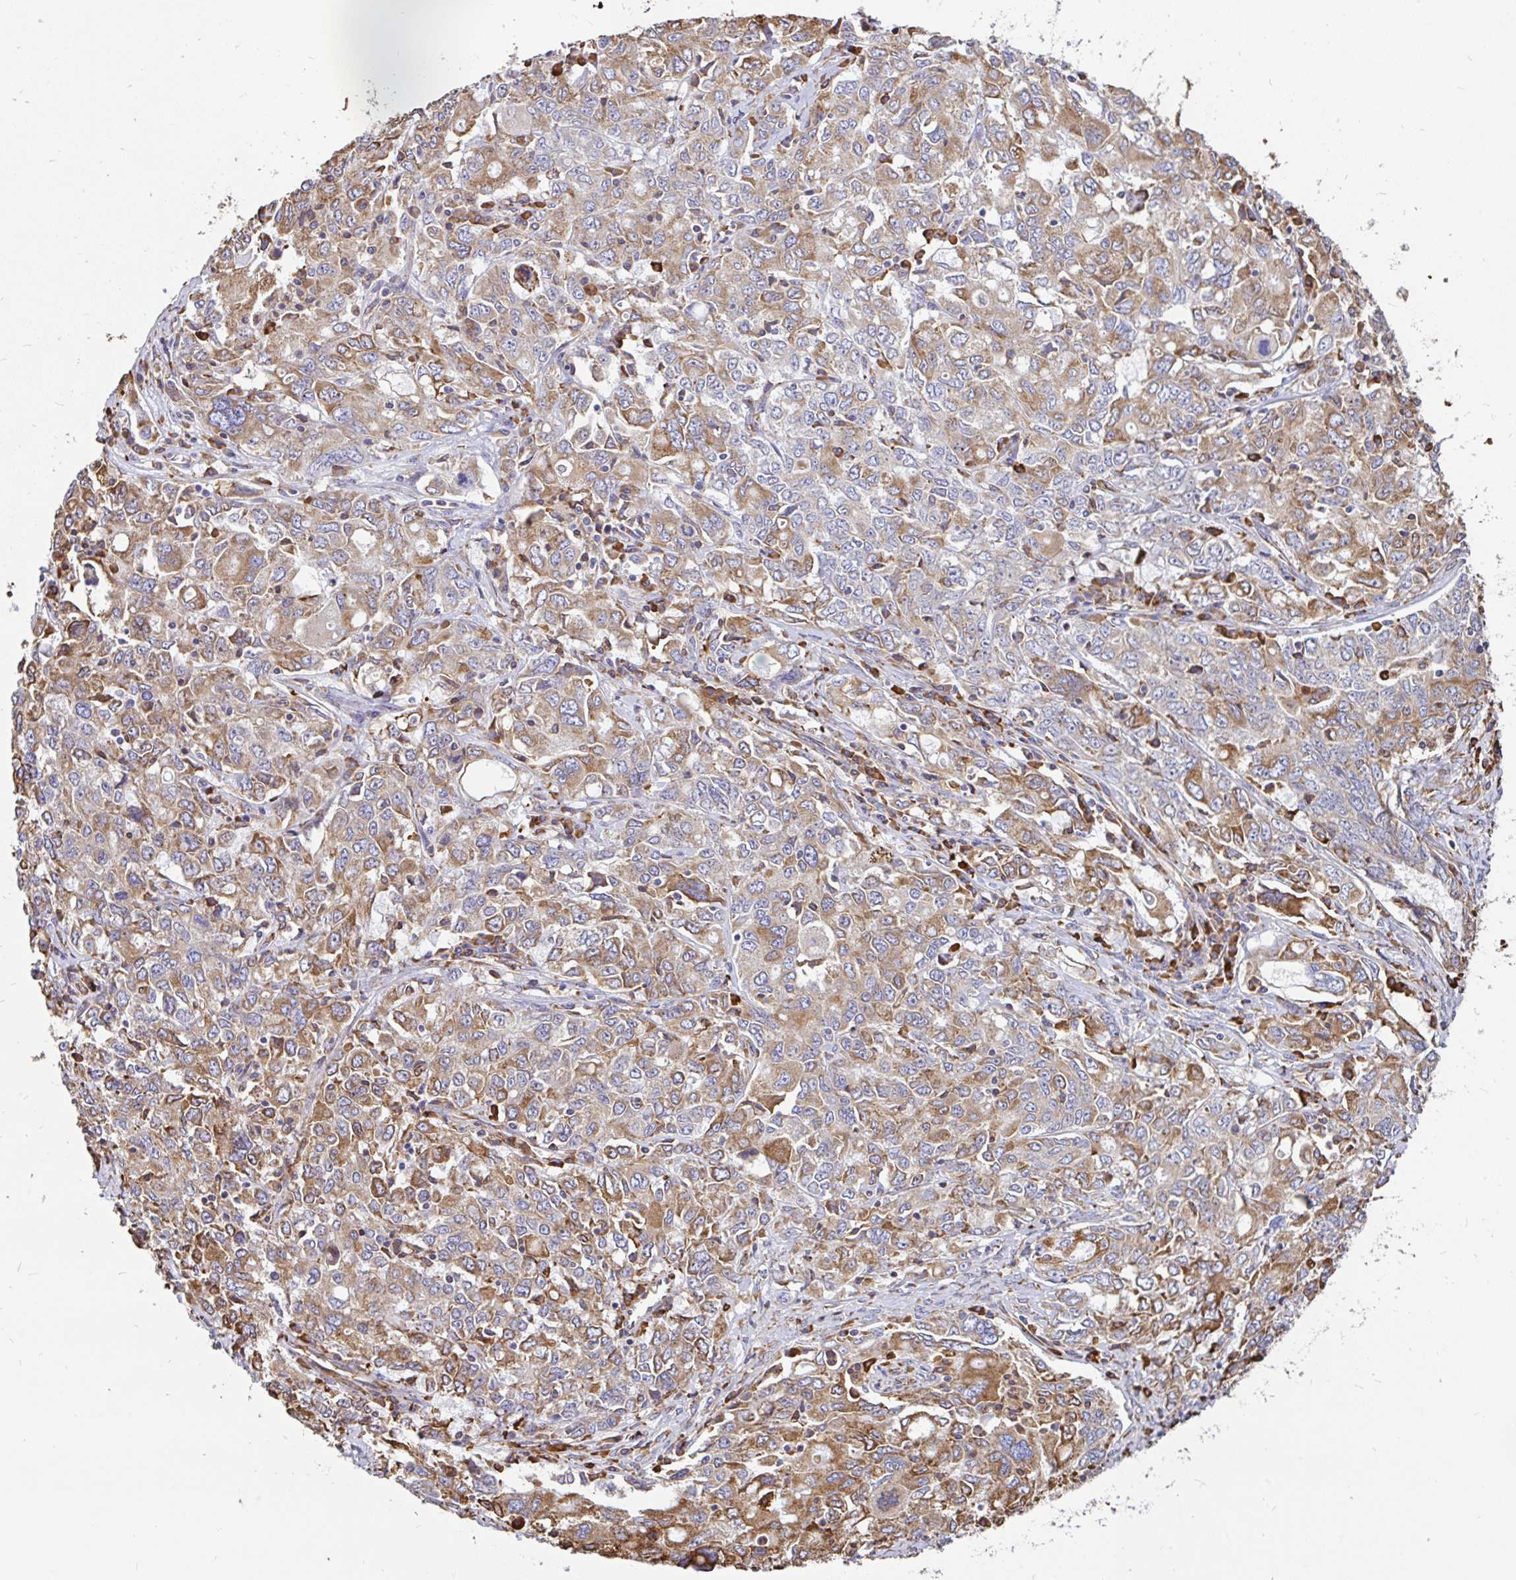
{"staining": {"intensity": "moderate", "quantity": "25%-75%", "location": "cytoplasmic/membranous"}, "tissue": "ovarian cancer", "cell_type": "Tumor cells", "image_type": "cancer", "snomed": [{"axis": "morphology", "description": "Carcinoma, endometroid"}, {"axis": "topography", "description": "Ovary"}], "caption": "This is a histology image of immunohistochemistry (IHC) staining of ovarian cancer (endometroid carcinoma), which shows moderate positivity in the cytoplasmic/membranous of tumor cells.", "gene": "EML5", "patient": {"sex": "female", "age": 62}}